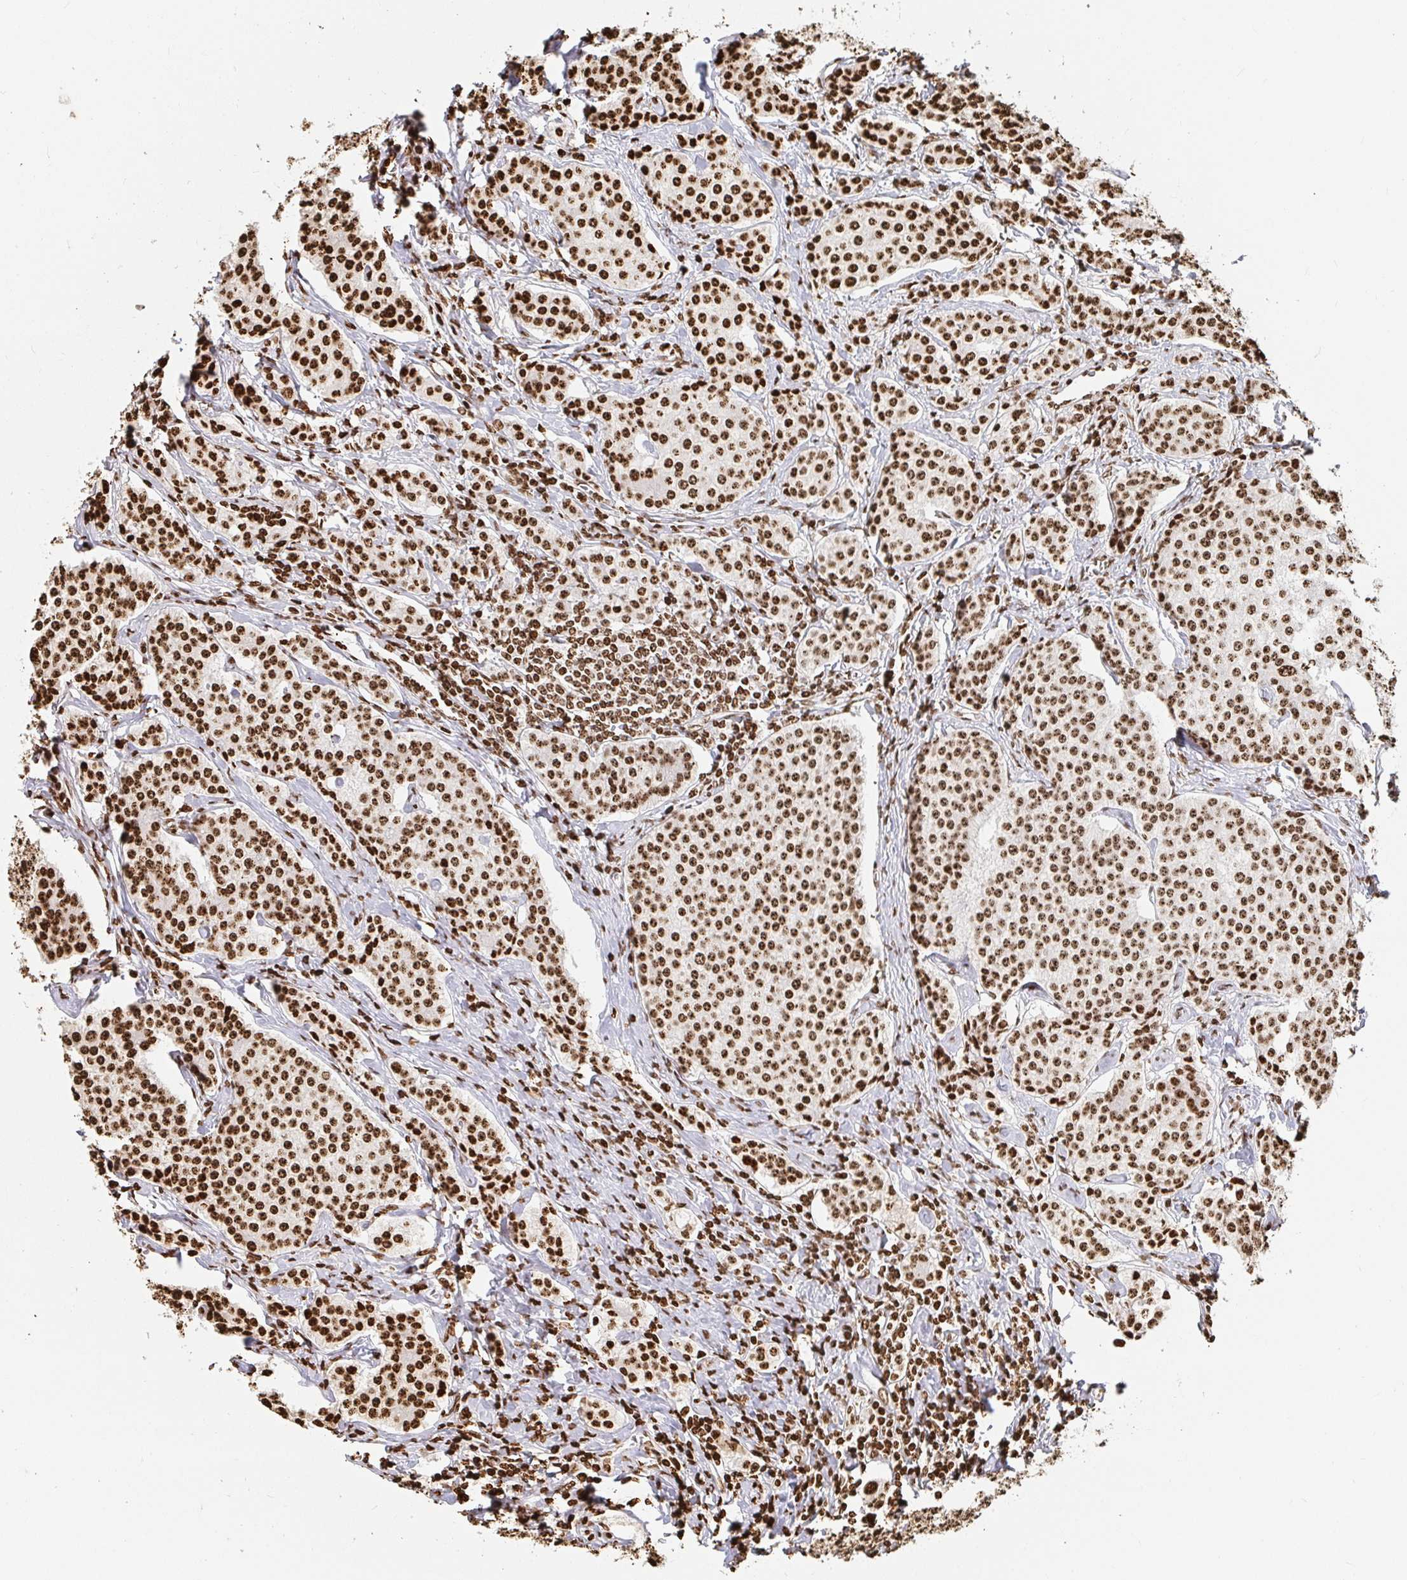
{"staining": {"intensity": "strong", "quantity": ">75%", "location": "nuclear"}, "tissue": "carcinoid", "cell_type": "Tumor cells", "image_type": "cancer", "snomed": [{"axis": "morphology", "description": "Carcinoid, malignant, NOS"}, {"axis": "topography", "description": "Small intestine"}], "caption": "Carcinoid stained with a brown dye shows strong nuclear positive positivity in about >75% of tumor cells.", "gene": "H2BC5", "patient": {"sex": "female", "age": 64}}